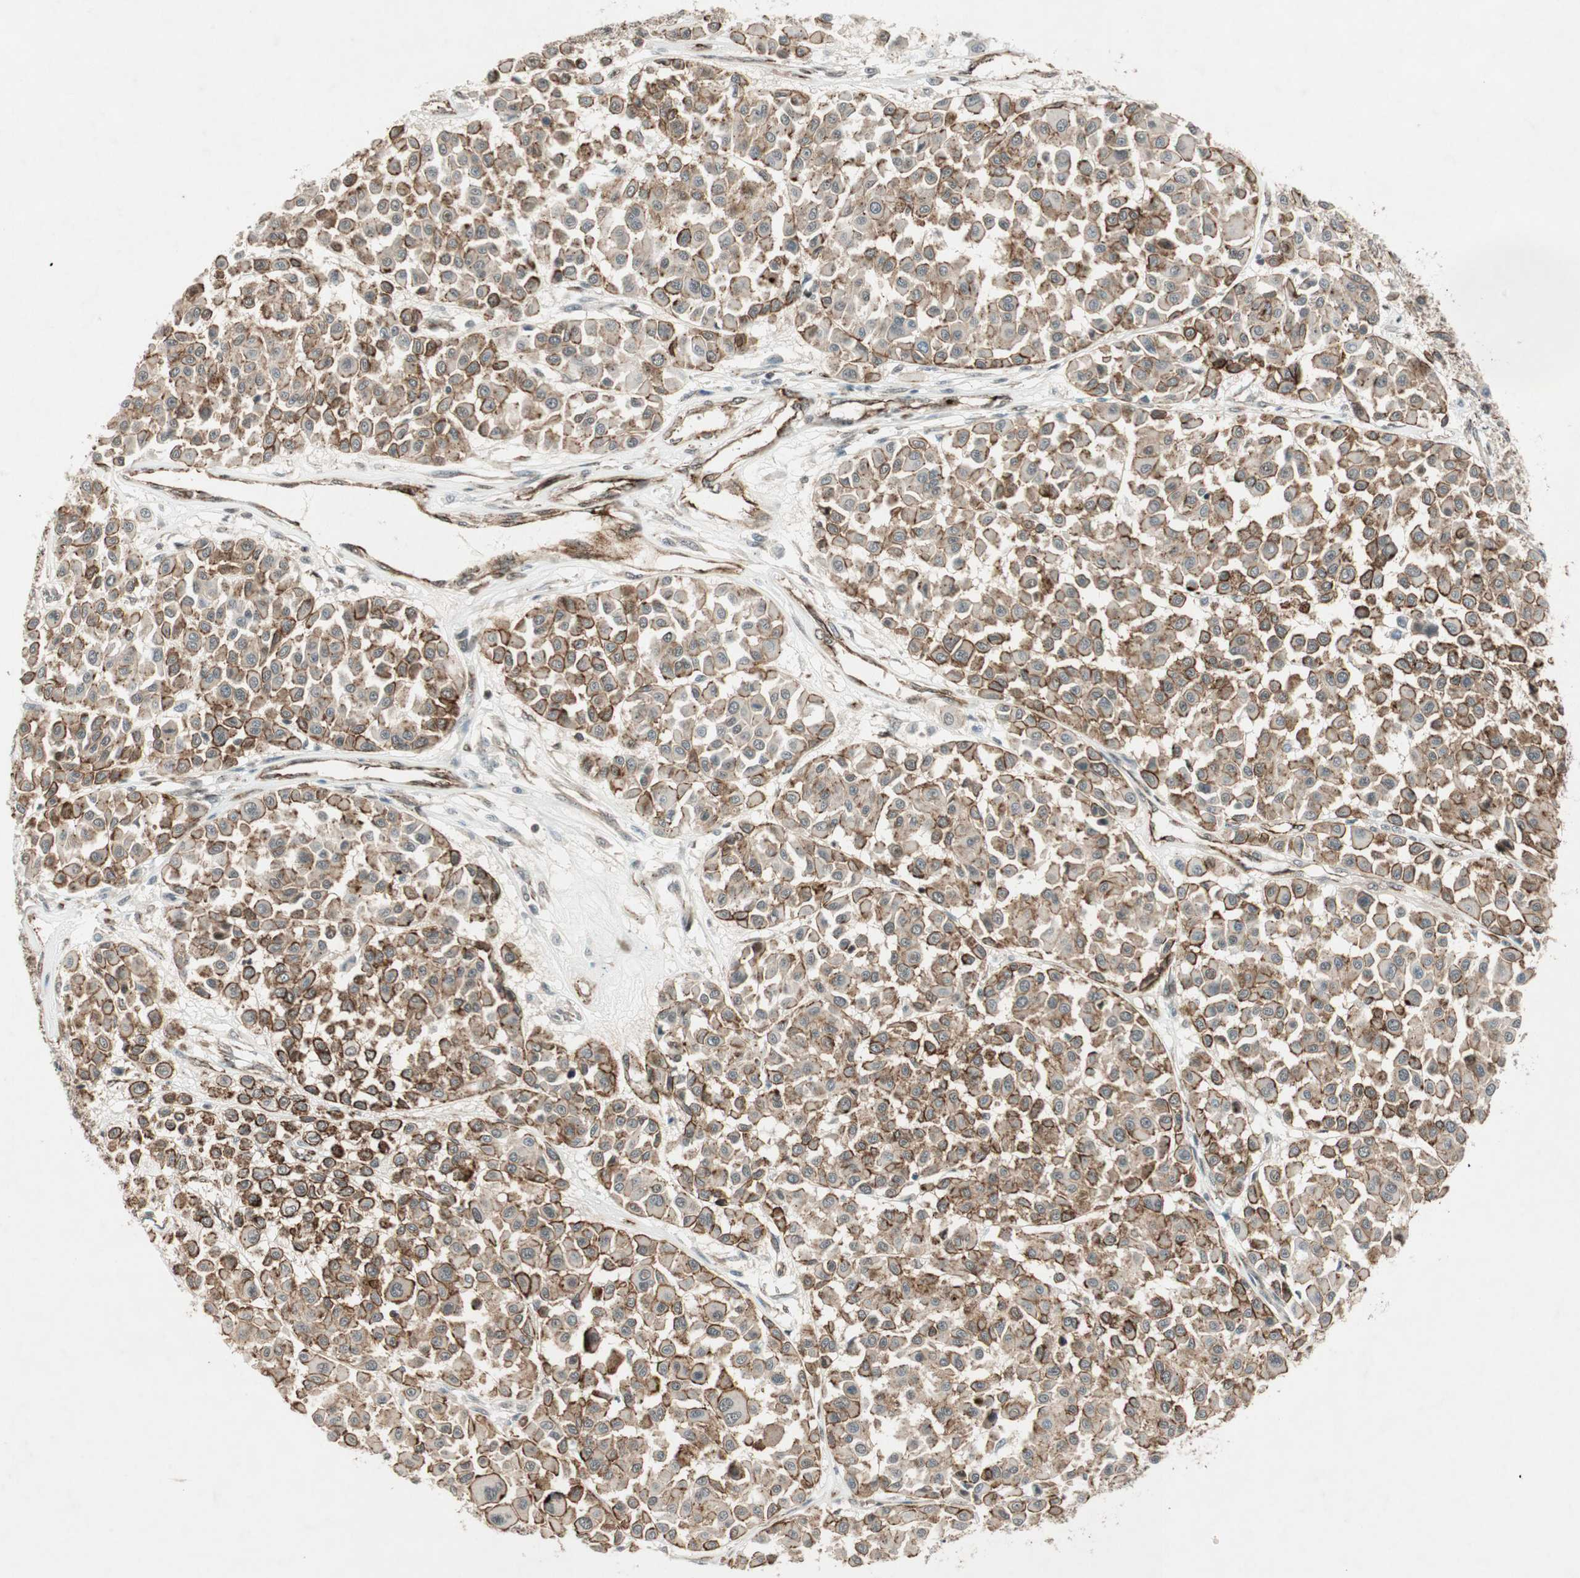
{"staining": {"intensity": "moderate", "quantity": ">75%", "location": "cytoplasmic/membranous"}, "tissue": "melanoma", "cell_type": "Tumor cells", "image_type": "cancer", "snomed": [{"axis": "morphology", "description": "Malignant melanoma, Metastatic site"}, {"axis": "topography", "description": "Soft tissue"}], "caption": "Melanoma stained with IHC demonstrates moderate cytoplasmic/membranous positivity in approximately >75% of tumor cells. The staining was performed using DAB (3,3'-diaminobenzidine), with brown indicating positive protein expression. Nuclei are stained blue with hematoxylin.", "gene": "CDK19", "patient": {"sex": "male", "age": 41}}